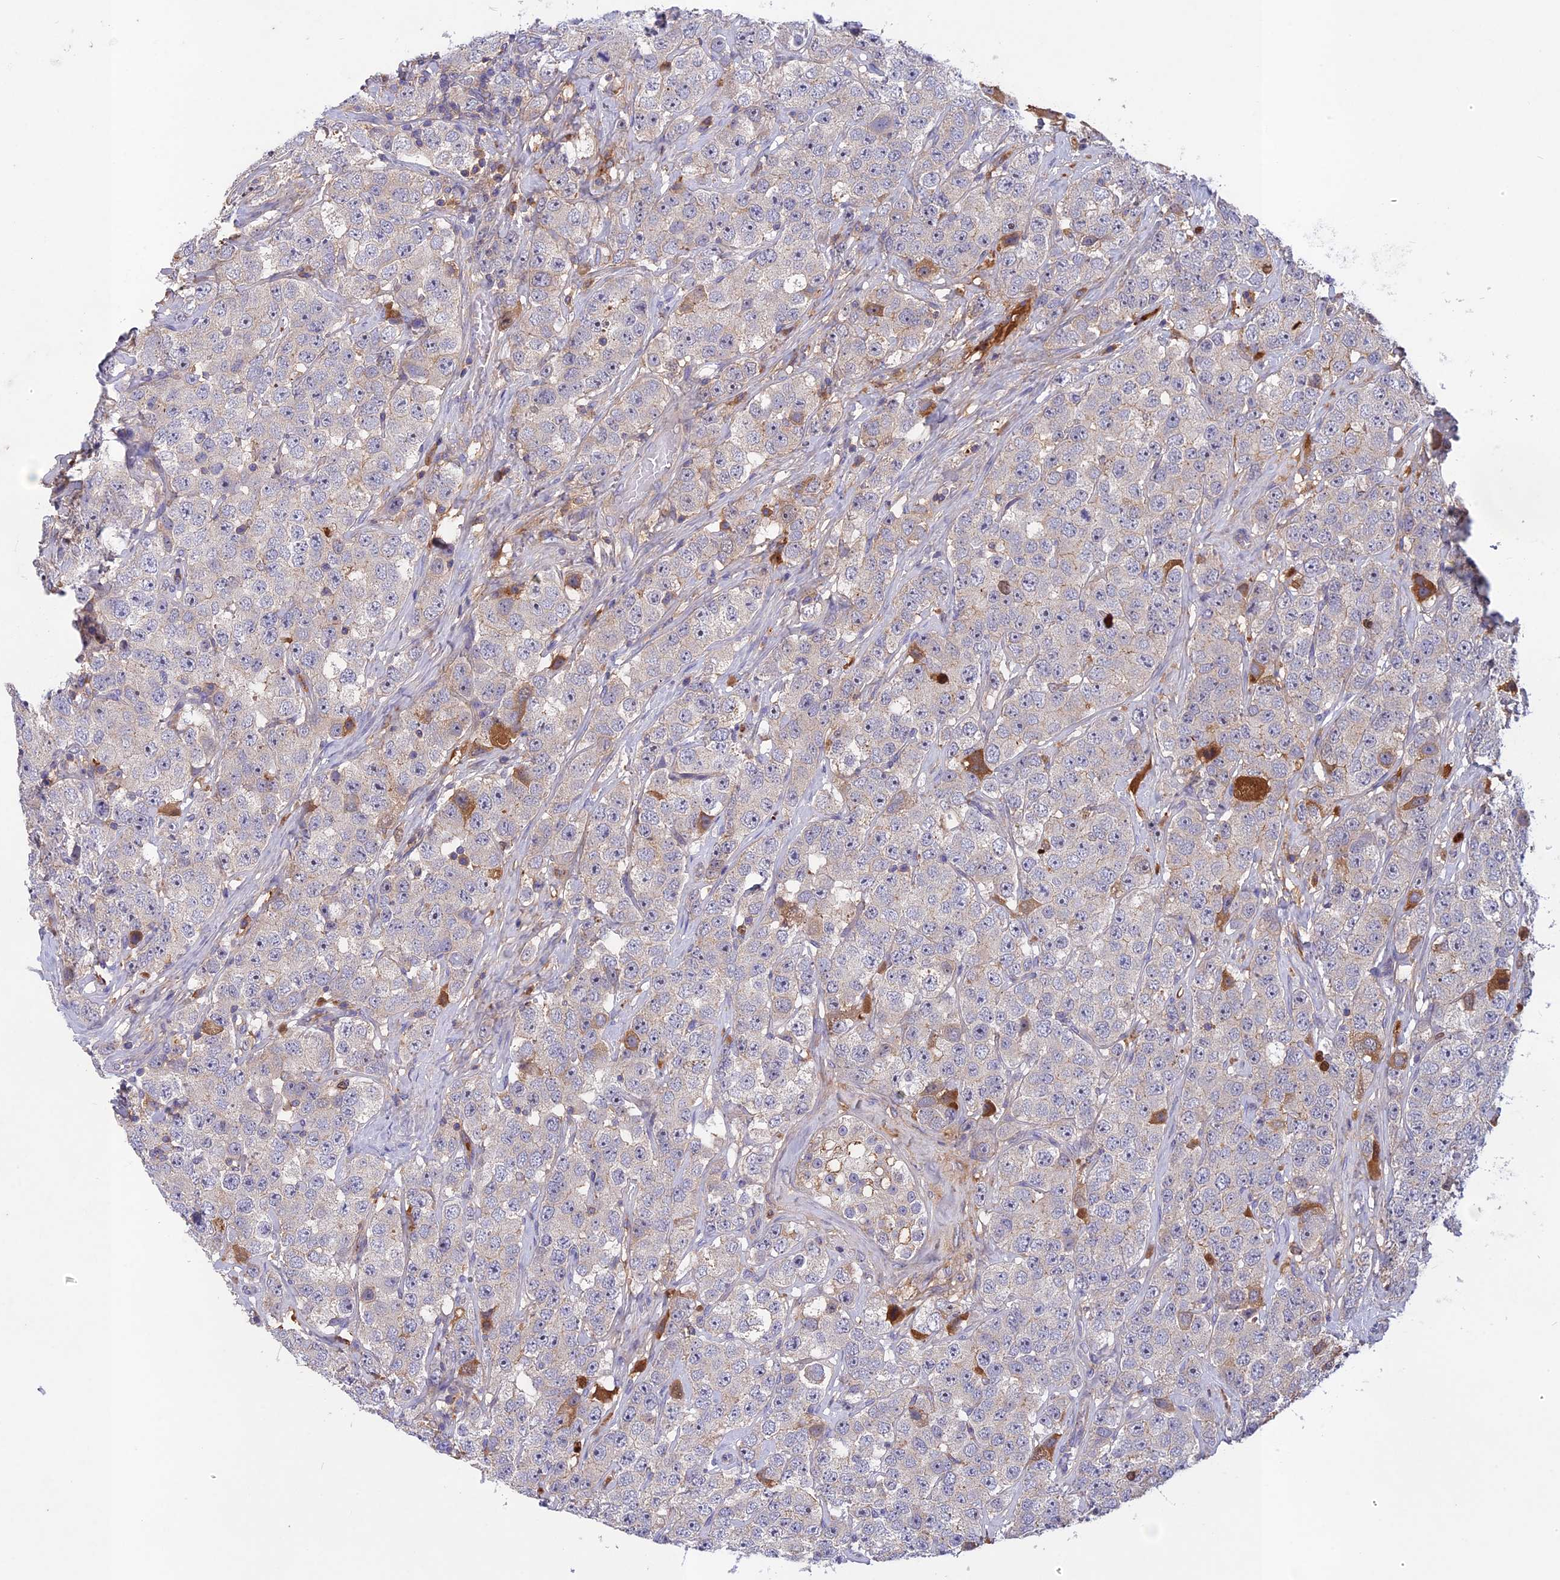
{"staining": {"intensity": "moderate", "quantity": "<25%", "location": "cytoplasmic/membranous"}, "tissue": "testis cancer", "cell_type": "Tumor cells", "image_type": "cancer", "snomed": [{"axis": "morphology", "description": "Seminoma, NOS"}, {"axis": "topography", "description": "Testis"}], "caption": "Immunohistochemistry micrograph of human testis cancer (seminoma) stained for a protein (brown), which exhibits low levels of moderate cytoplasmic/membranous staining in about <25% of tumor cells.", "gene": "ADO", "patient": {"sex": "male", "age": 28}}